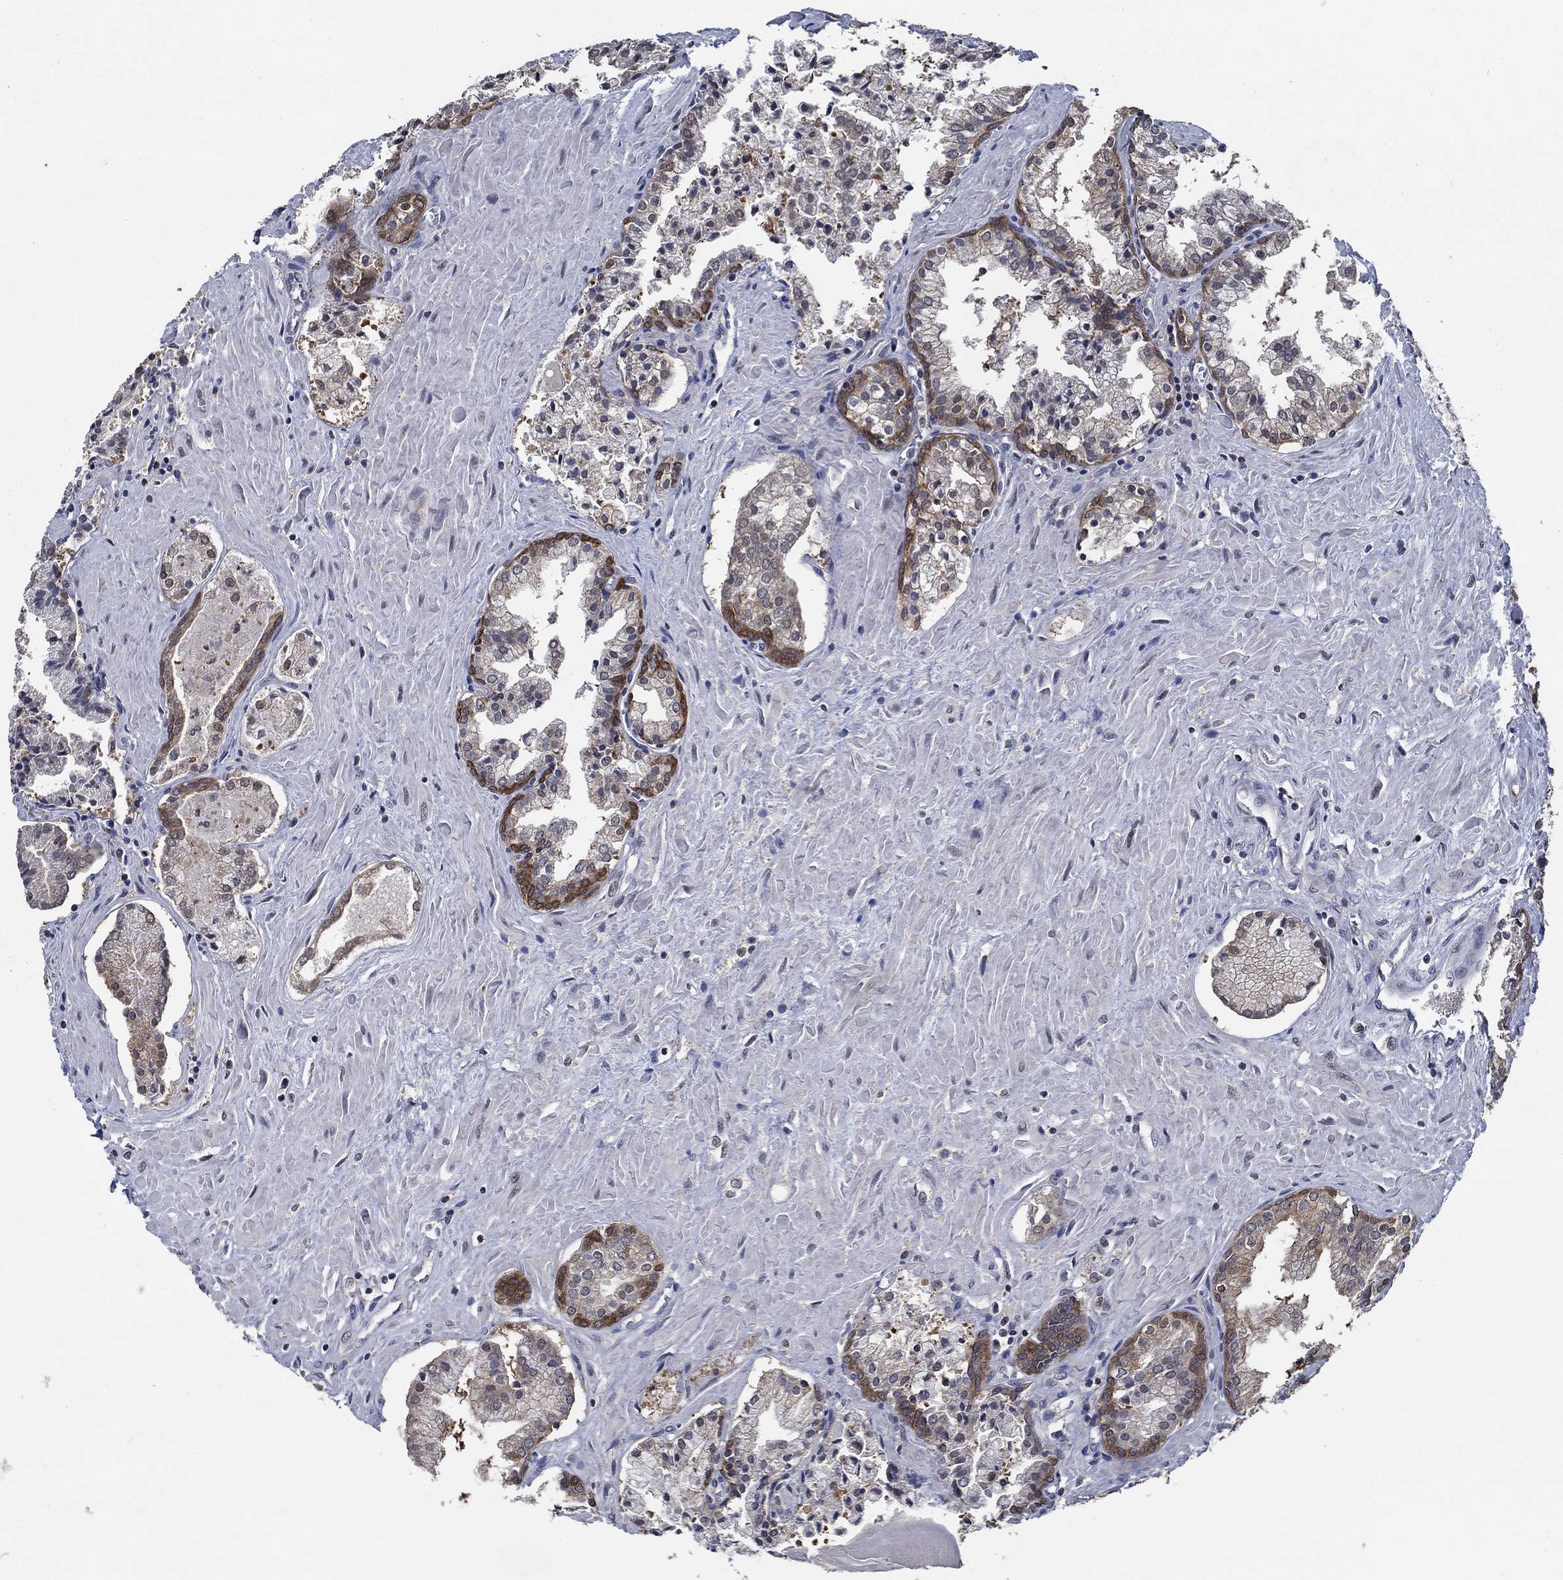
{"staining": {"intensity": "moderate", "quantity": "<25%", "location": "cytoplasmic/membranous"}, "tissue": "prostate cancer", "cell_type": "Tumor cells", "image_type": "cancer", "snomed": [{"axis": "morphology", "description": "Adenocarcinoma, NOS"}, {"axis": "topography", "description": "Prostate and seminal vesicle, NOS"}, {"axis": "topography", "description": "Prostate"}], "caption": "The photomicrograph displays immunohistochemical staining of prostate cancer (adenocarcinoma). There is moderate cytoplasmic/membranous staining is seen in approximately <25% of tumor cells.", "gene": "DACT1", "patient": {"sex": "male", "age": 44}}